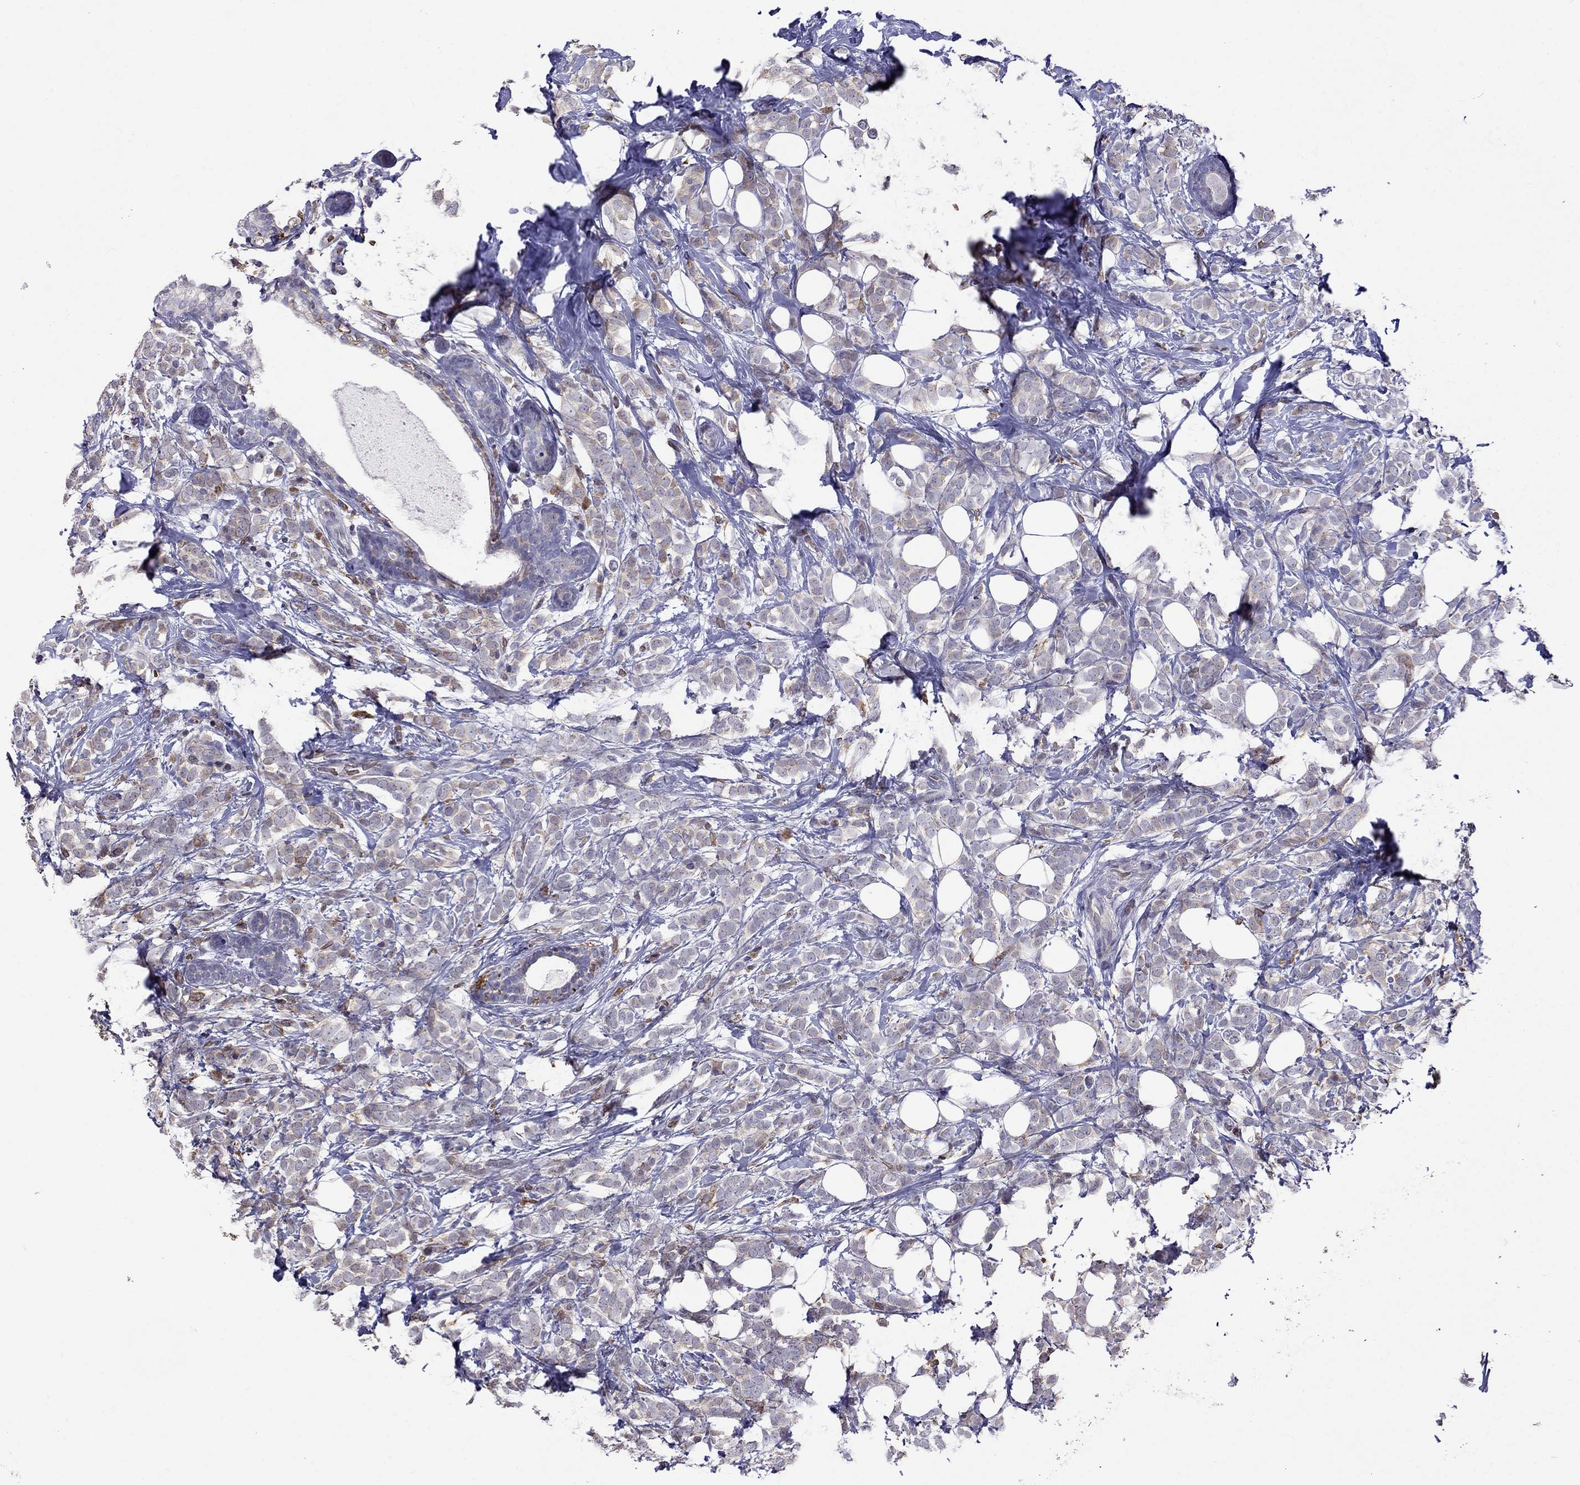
{"staining": {"intensity": "weak", "quantity": "<25%", "location": "cytoplasmic/membranous"}, "tissue": "breast cancer", "cell_type": "Tumor cells", "image_type": "cancer", "snomed": [{"axis": "morphology", "description": "Lobular carcinoma"}, {"axis": "topography", "description": "Breast"}], "caption": "Photomicrograph shows no significant protein staining in tumor cells of breast cancer (lobular carcinoma).", "gene": "ADAM28", "patient": {"sex": "female", "age": 49}}